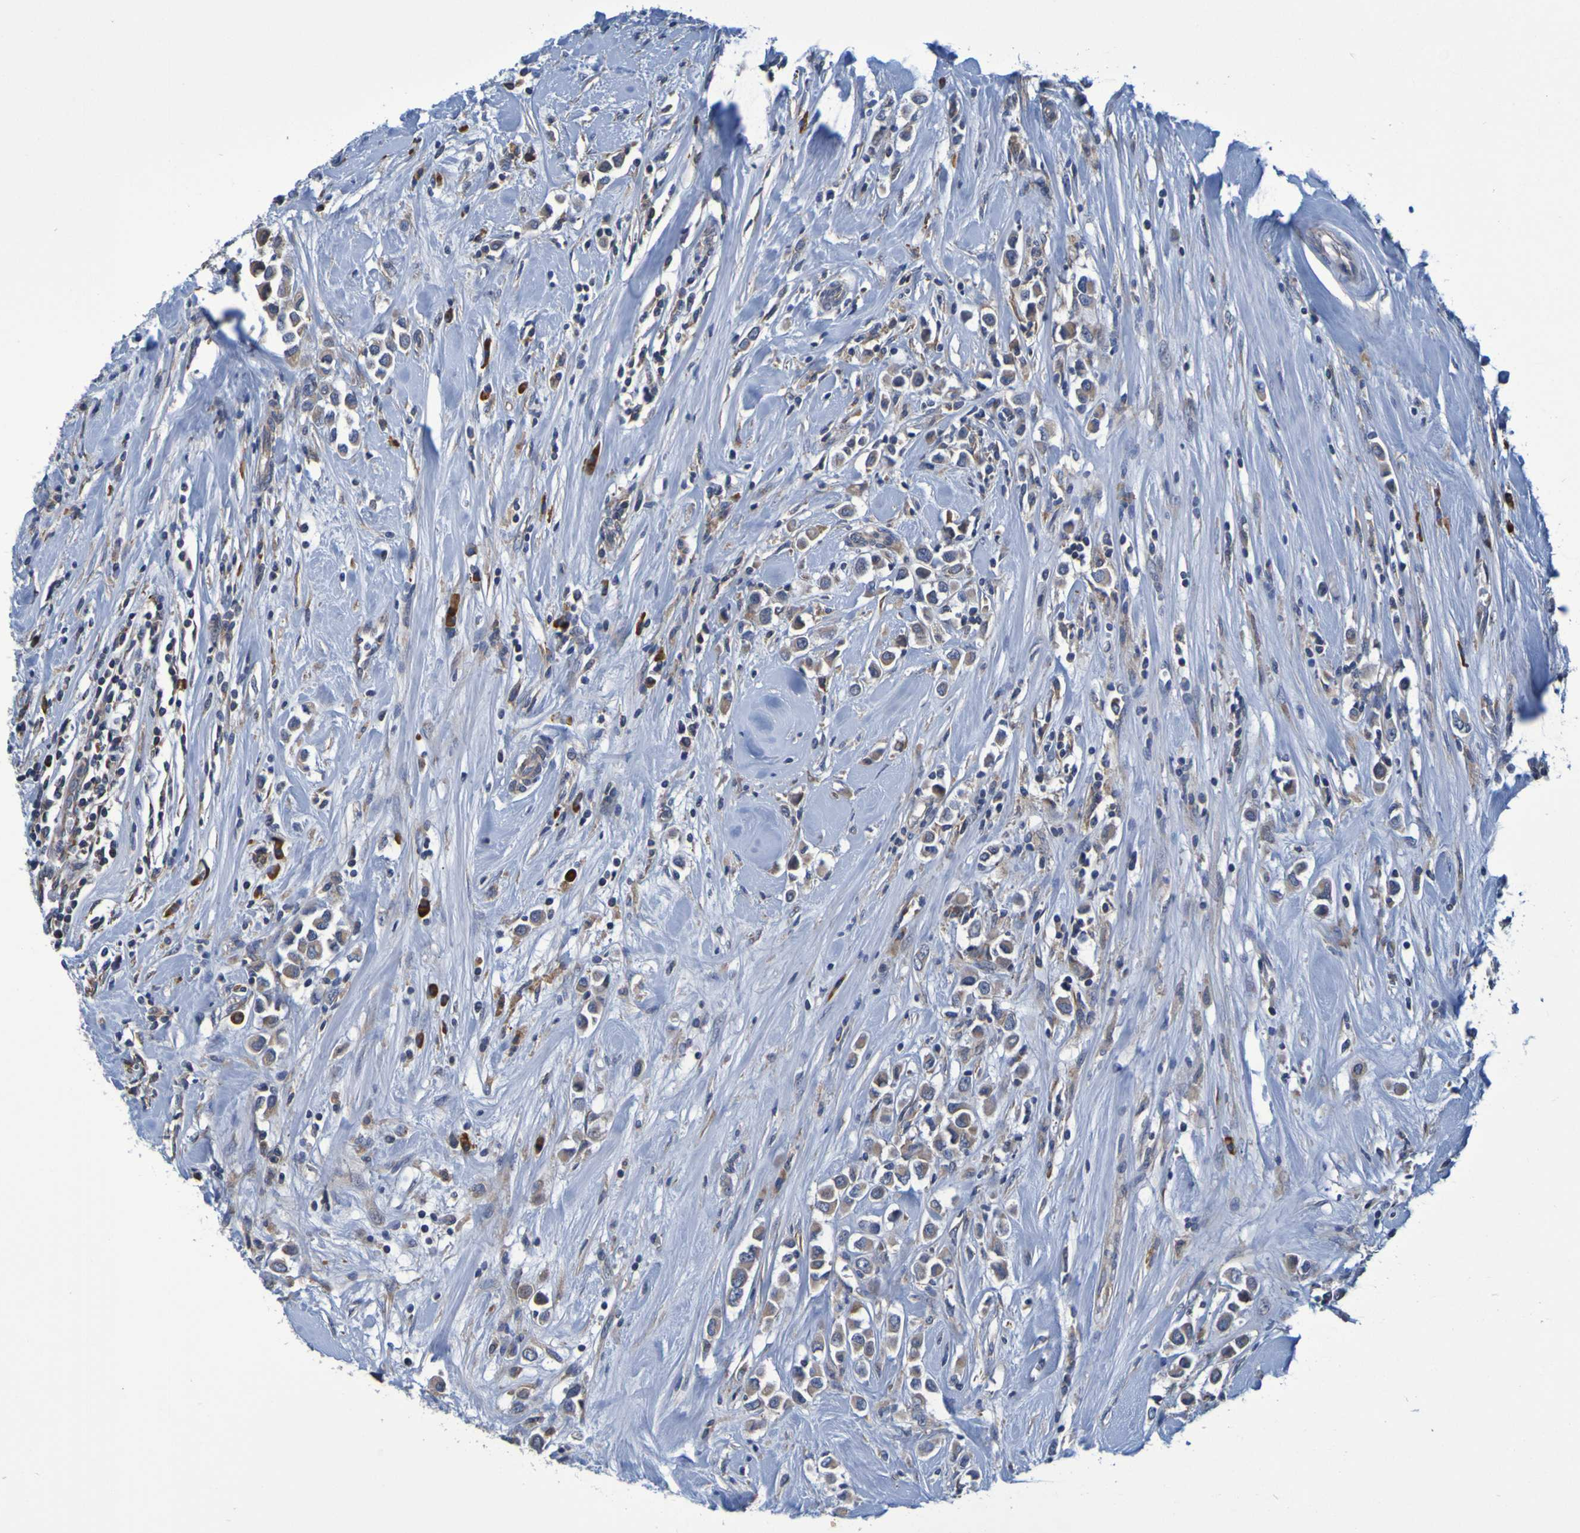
{"staining": {"intensity": "weak", "quantity": ">75%", "location": "cytoplasmic/membranous"}, "tissue": "breast cancer", "cell_type": "Tumor cells", "image_type": "cancer", "snomed": [{"axis": "morphology", "description": "Duct carcinoma"}, {"axis": "topography", "description": "Breast"}], "caption": "This is a photomicrograph of IHC staining of breast invasive ductal carcinoma, which shows weak expression in the cytoplasmic/membranous of tumor cells.", "gene": "CLDN18", "patient": {"sex": "female", "age": 61}}